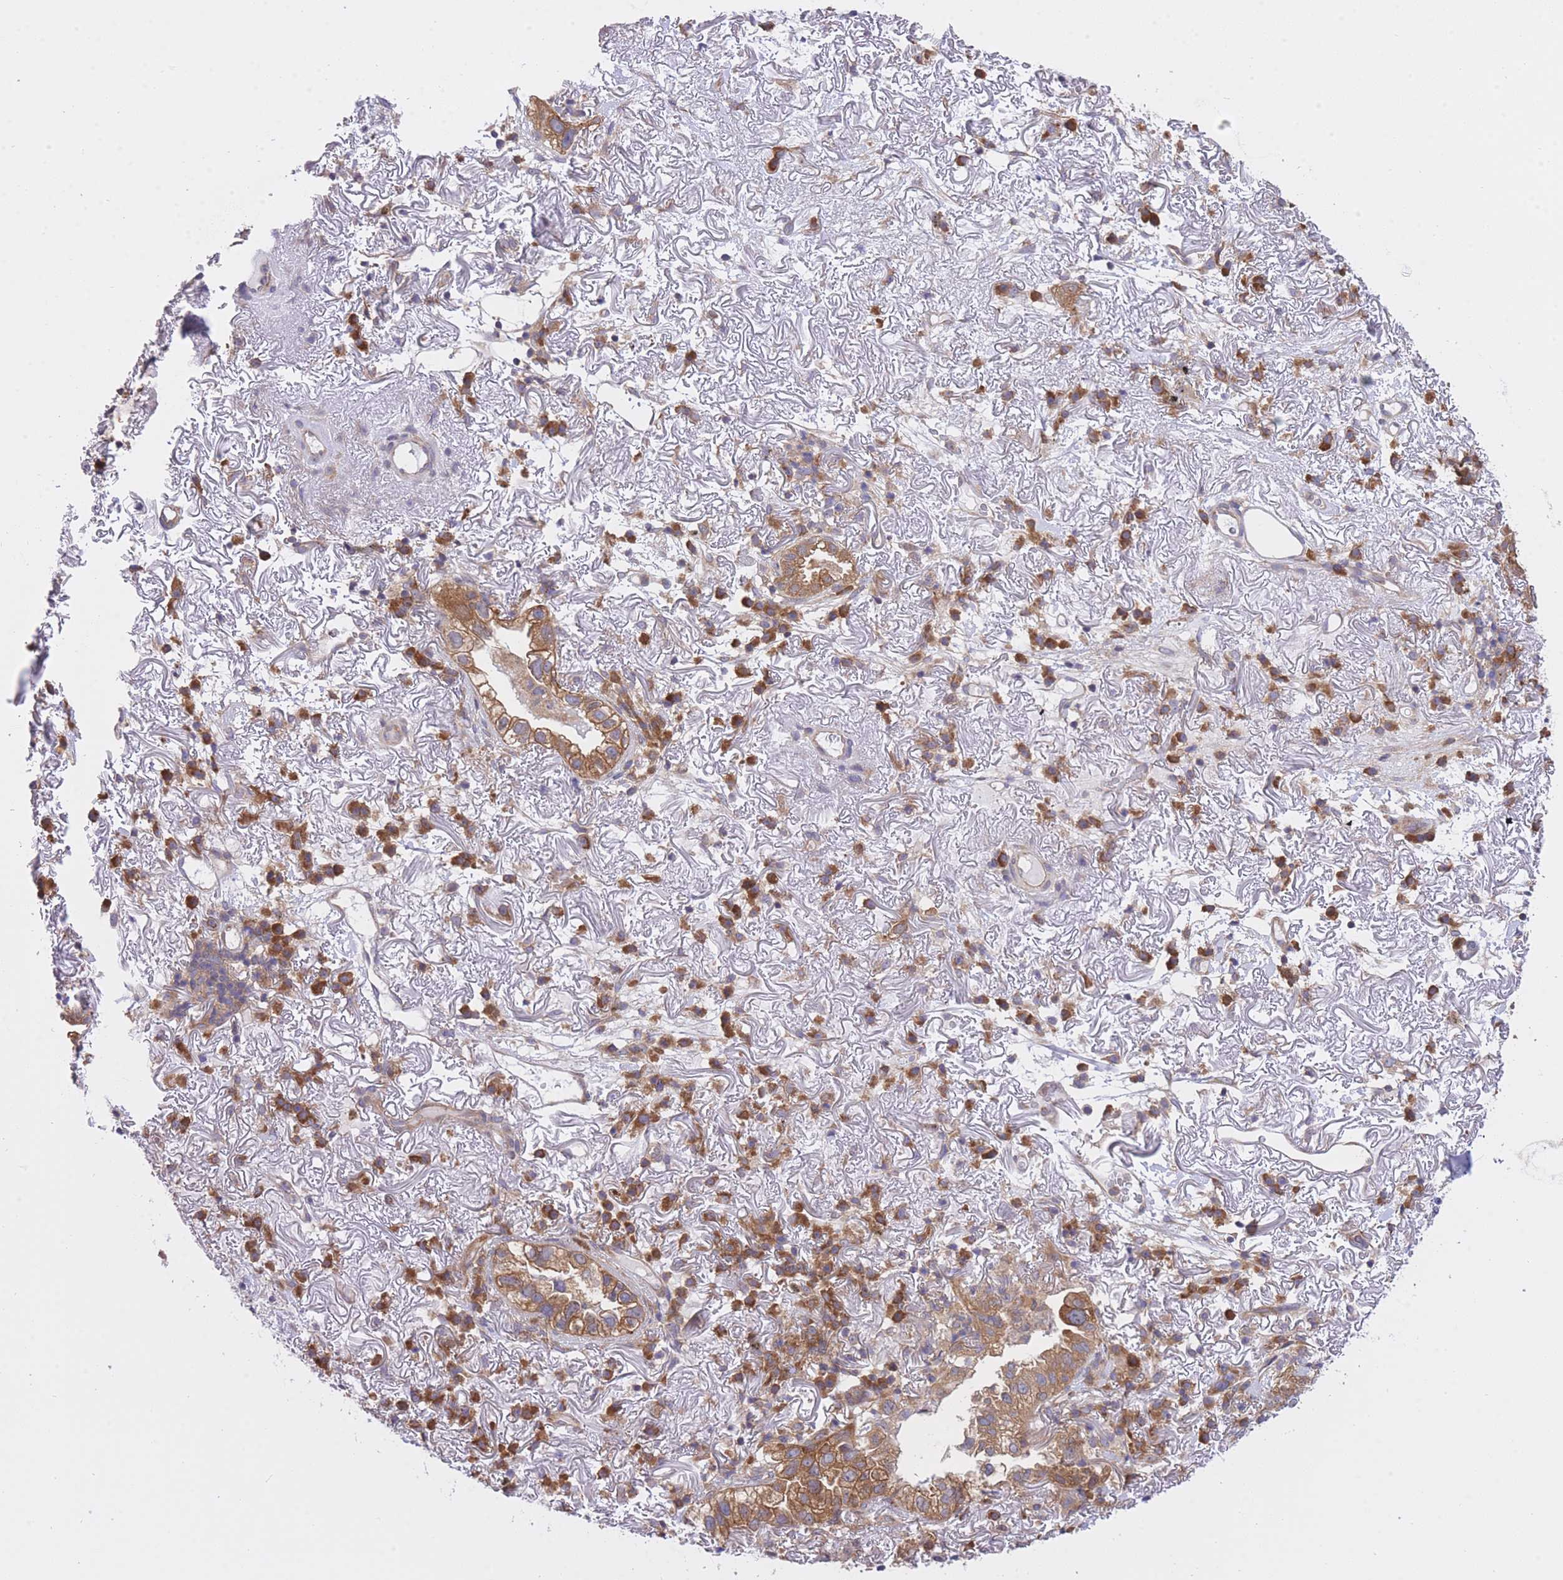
{"staining": {"intensity": "moderate", "quantity": ">75%", "location": "cytoplasmic/membranous"}, "tissue": "lung cancer", "cell_type": "Tumor cells", "image_type": "cancer", "snomed": [{"axis": "morphology", "description": "Adenocarcinoma, NOS"}, {"axis": "topography", "description": "Lung"}], "caption": "A micrograph of human lung cancer (adenocarcinoma) stained for a protein exhibits moderate cytoplasmic/membranous brown staining in tumor cells. The protein of interest is shown in brown color, while the nuclei are stained blue.", "gene": "EIF2B2", "patient": {"sex": "female", "age": 69}}